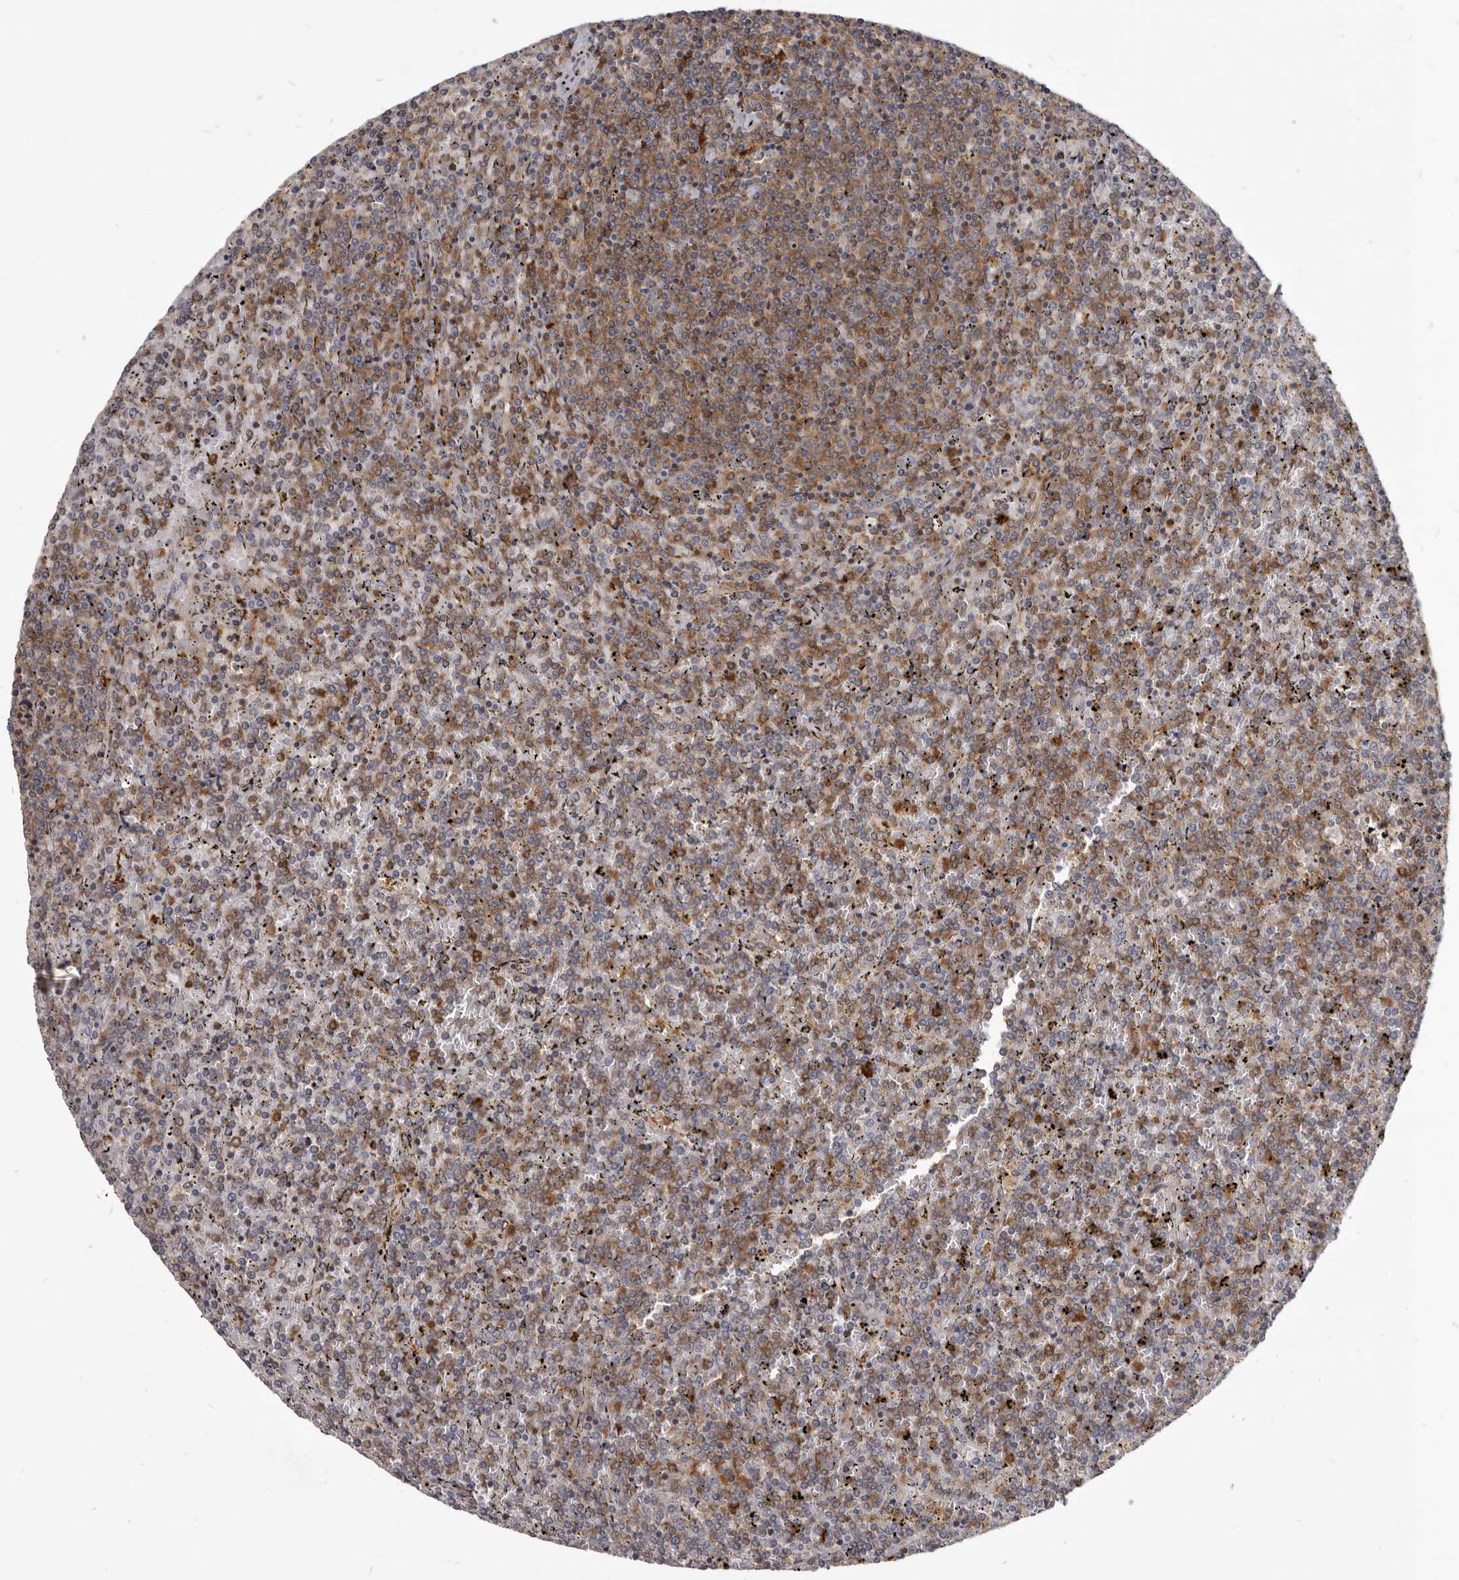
{"staining": {"intensity": "moderate", "quantity": ">75%", "location": "cytoplasmic/membranous"}, "tissue": "lymphoma", "cell_type": "Tumor cells", "image_type": "cancer", "snomed": [{"axis": "morphology", "description": "Malignant lymphoma, non-Hodgkin's type, Low grade"}, {"axis": "topography", "description": "Spleen"}], "caption": "Immunohistochemistry micrograph of neoplastic tissue: lymphoma stained using IHC shows medium levels of moderate protein expression localized specifically in the cytoplasmic/membranous of tumor cells, appearing as a cytoplasmic/membranous brown color.", "gene": "CBL", "patient": {"sex": "female", "age": 19}}